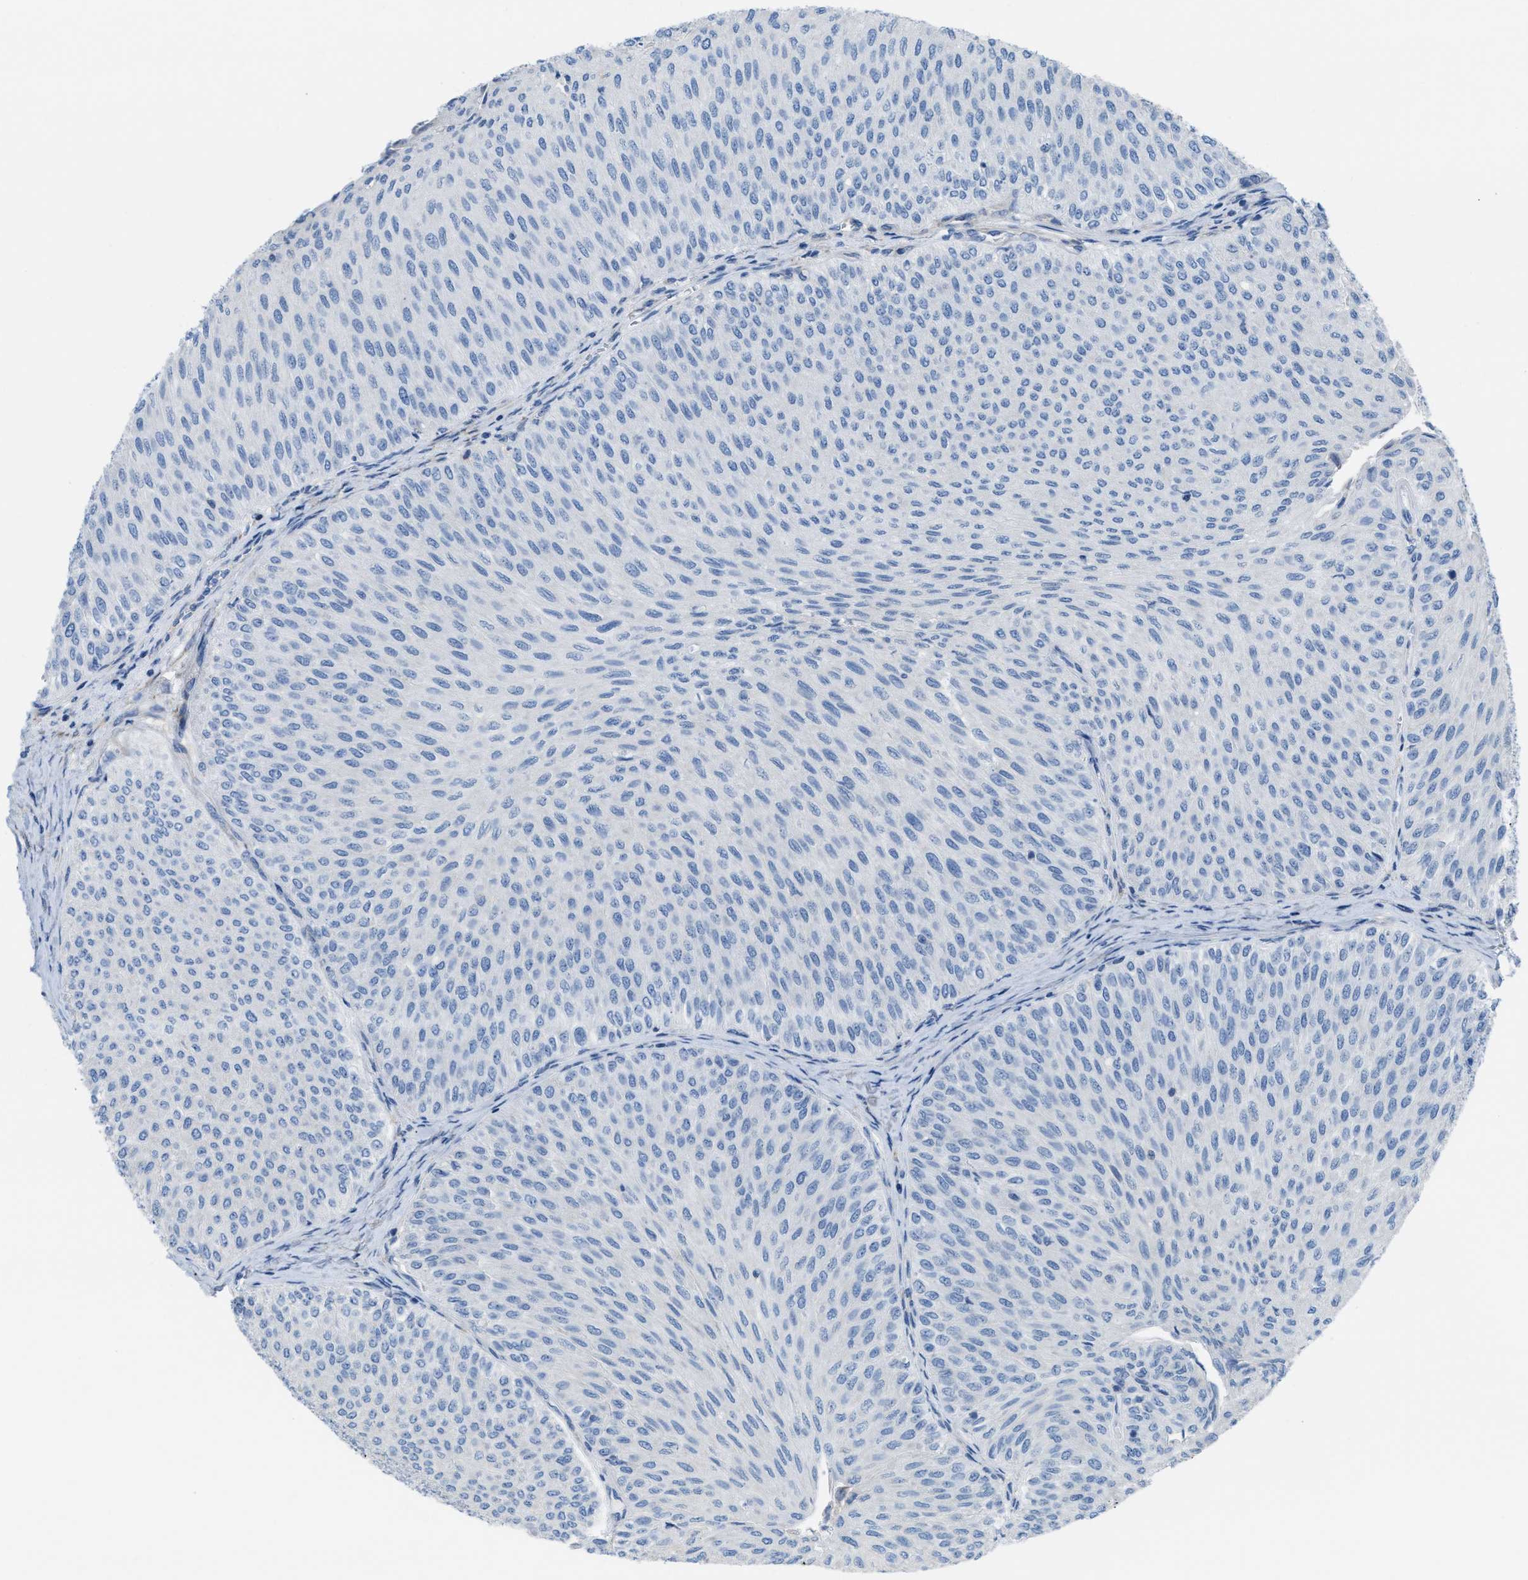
{"staining": {"intensity": "negative", "quantity": "none", "location": "none"}, "tissue": "urothelial cancer", "cell_type": "Tumor cells", "image_type": "cancer", "snomed": [{"axis": "morphology", "description": "Urothelial carcinoma, Low grade"}, {"axis": "topography", "description": "Urinary bladder"}], "caption": "A micrograph of urothelial carcinoma (low-grade) stained for a protein shows no brown staining in tumor cells. (Brightfield microscopy of DAB immunohistochemistry (IHC) at high magnification).", "gene": "ASGR1", "patient": {"sex": "male", "age": 78}}